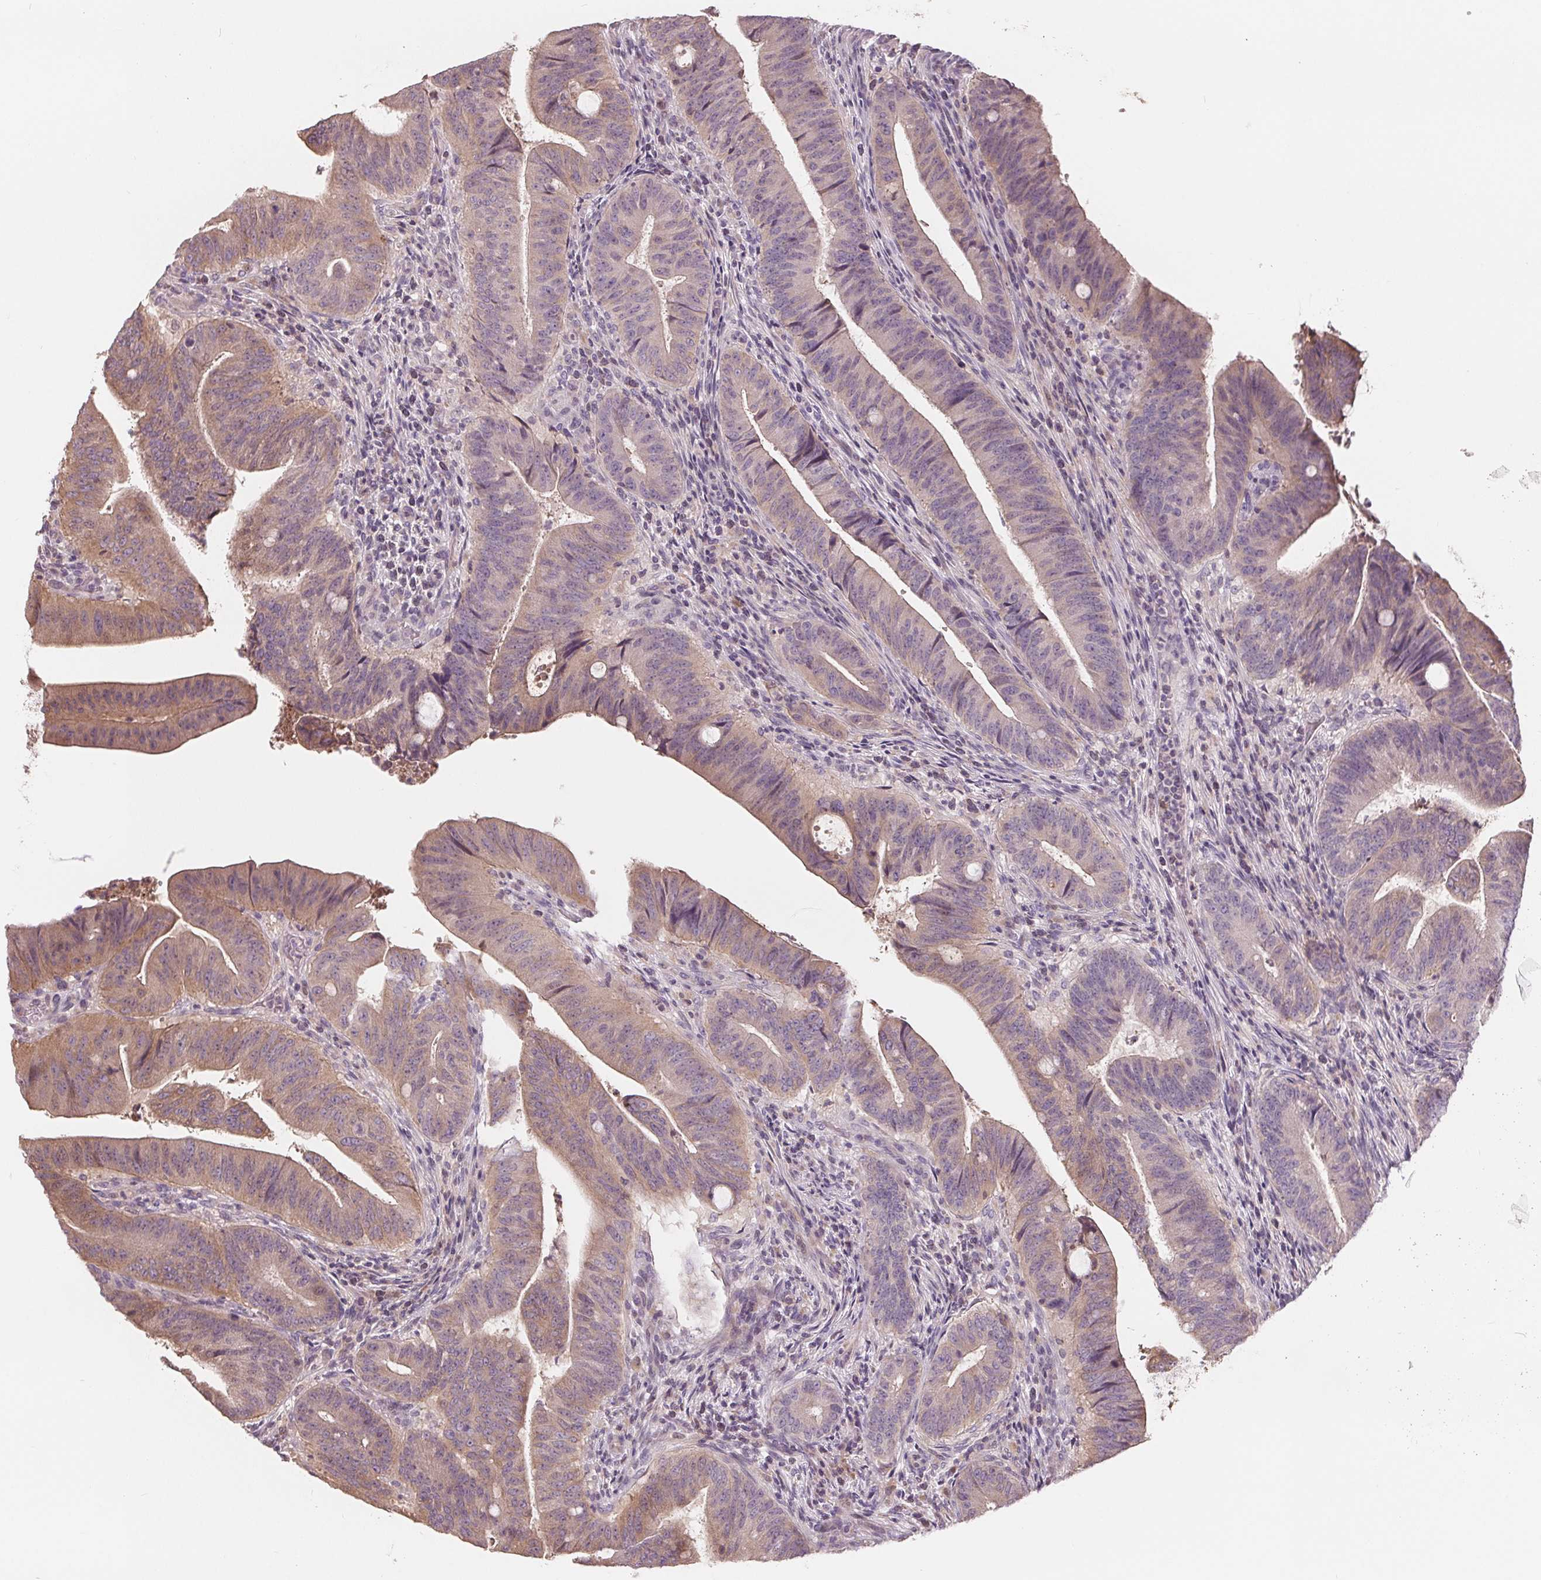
{"staining": {"intensity": "weak", "quantity": "25%-75%", "location": "cytoplasmic/membranous"}, "tissue": "colorectal cancer", "cell_type": "Tumor cells", "image_type": "cancer", "snomed": [{"axis": "morphology", "description": "Adenocarcinoma, NOS"}, {"axis": "topography", "description": "Colon"}], "caption": "A brown stain shows weak cytoplasmic/membranous staining of a protein in colorectal adenocarcinoma tumor cells.", "gene": "VTCN1", "patient": {"sex": "female", "age": 43}}